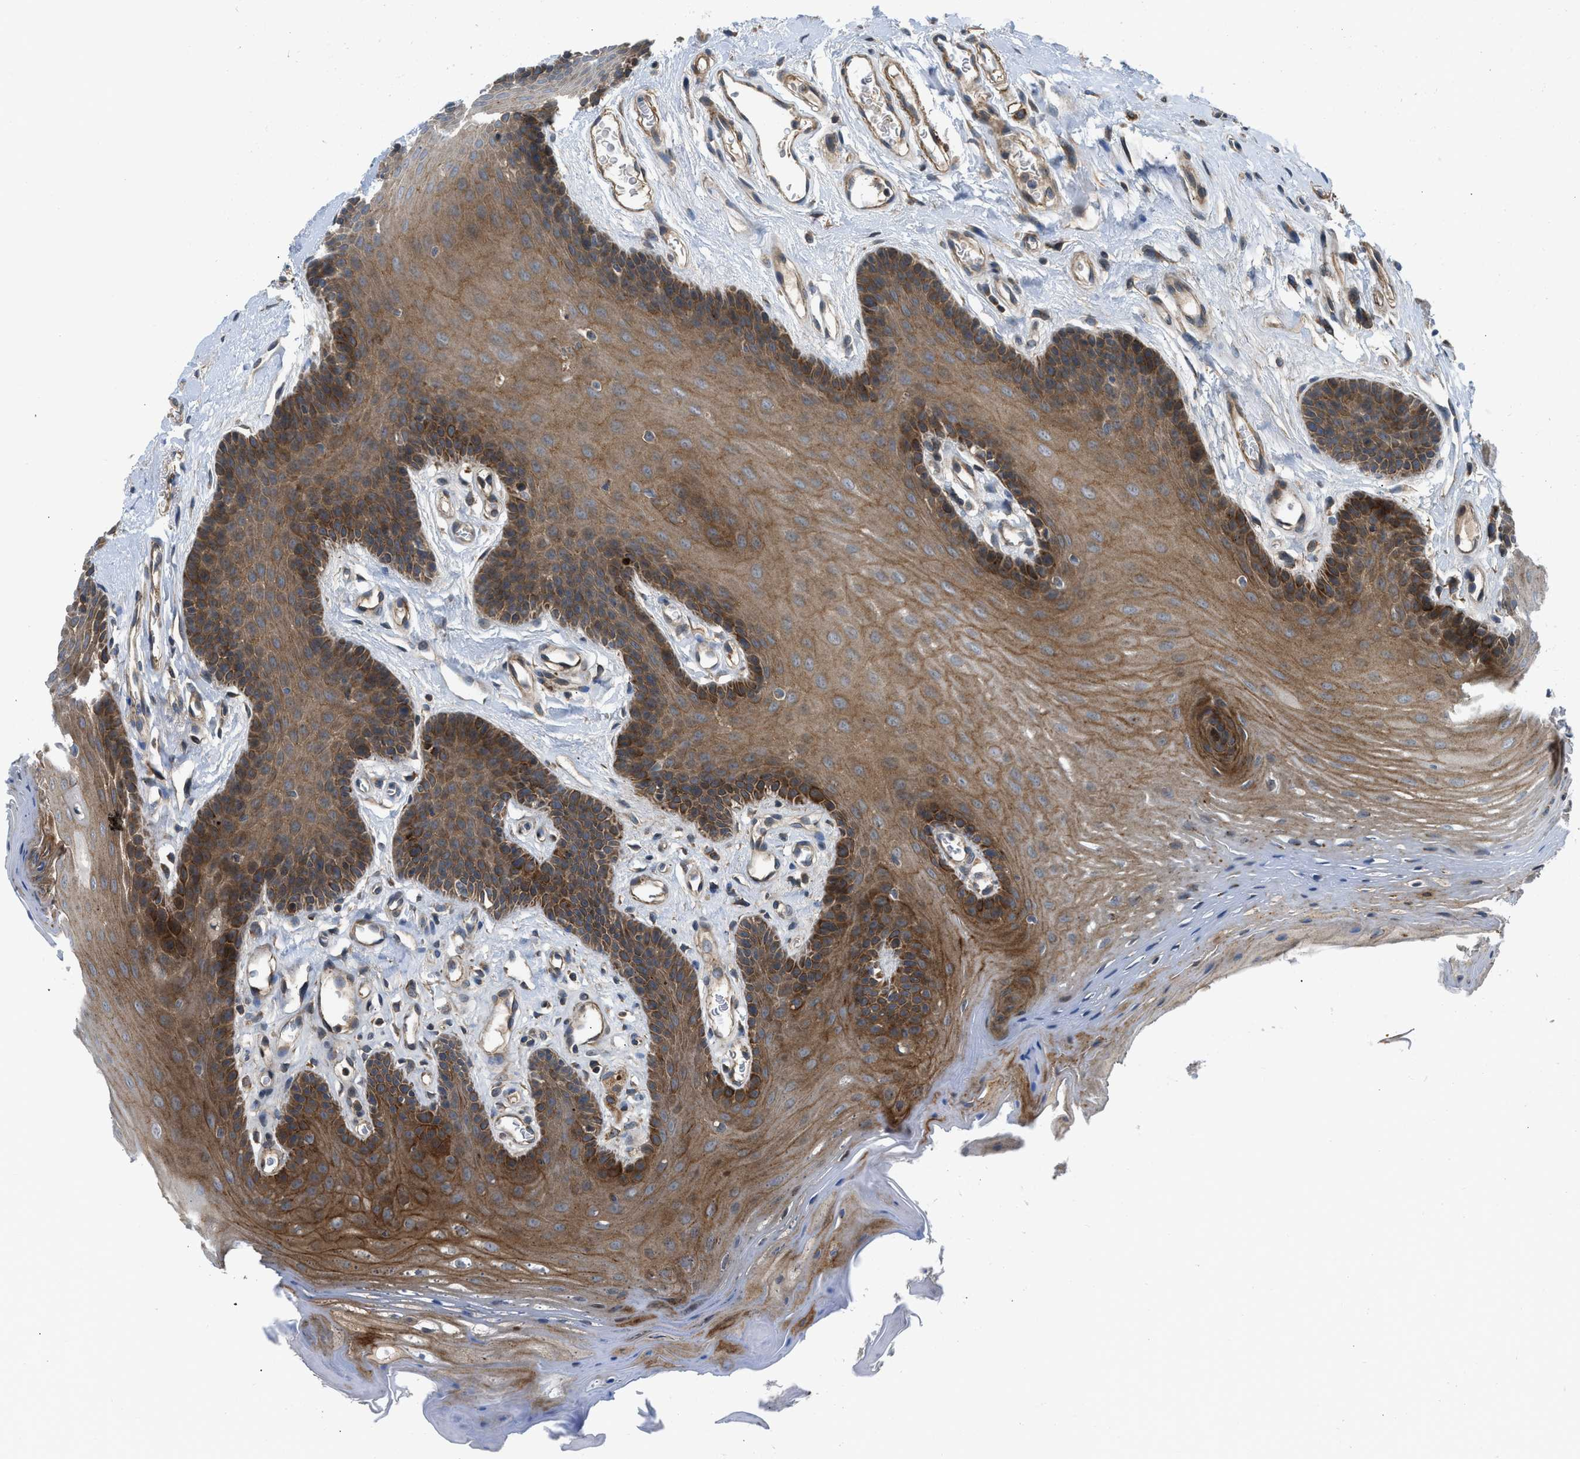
{"staining": {"intensity": "moderate", "quantity": ">75%", "location": "cytoplasmic/membranous"}, "tissue": "oral mucosa", "cell_type": "Squamous epithelial cells", "image_type": "normal", "snomed": [{"axis": "morphology", "description": "Normal tissue, NOS"}, {"axis": "morphology", "description": "Squamous cell carcinoma, NOS"}, {"axis": "topography", "description": "Oral tissue"}, {"axis": "topography", "description": "Head-Neck"}], "caption": "Protein staining by immunohistochemistry shows moderate cytoplasmic/membranous staining in approximately >75% of squamous epithelial cells in normal oral mucosa.", "gene": "SESN2", "patient": {"sex": "male", "age": 71}}